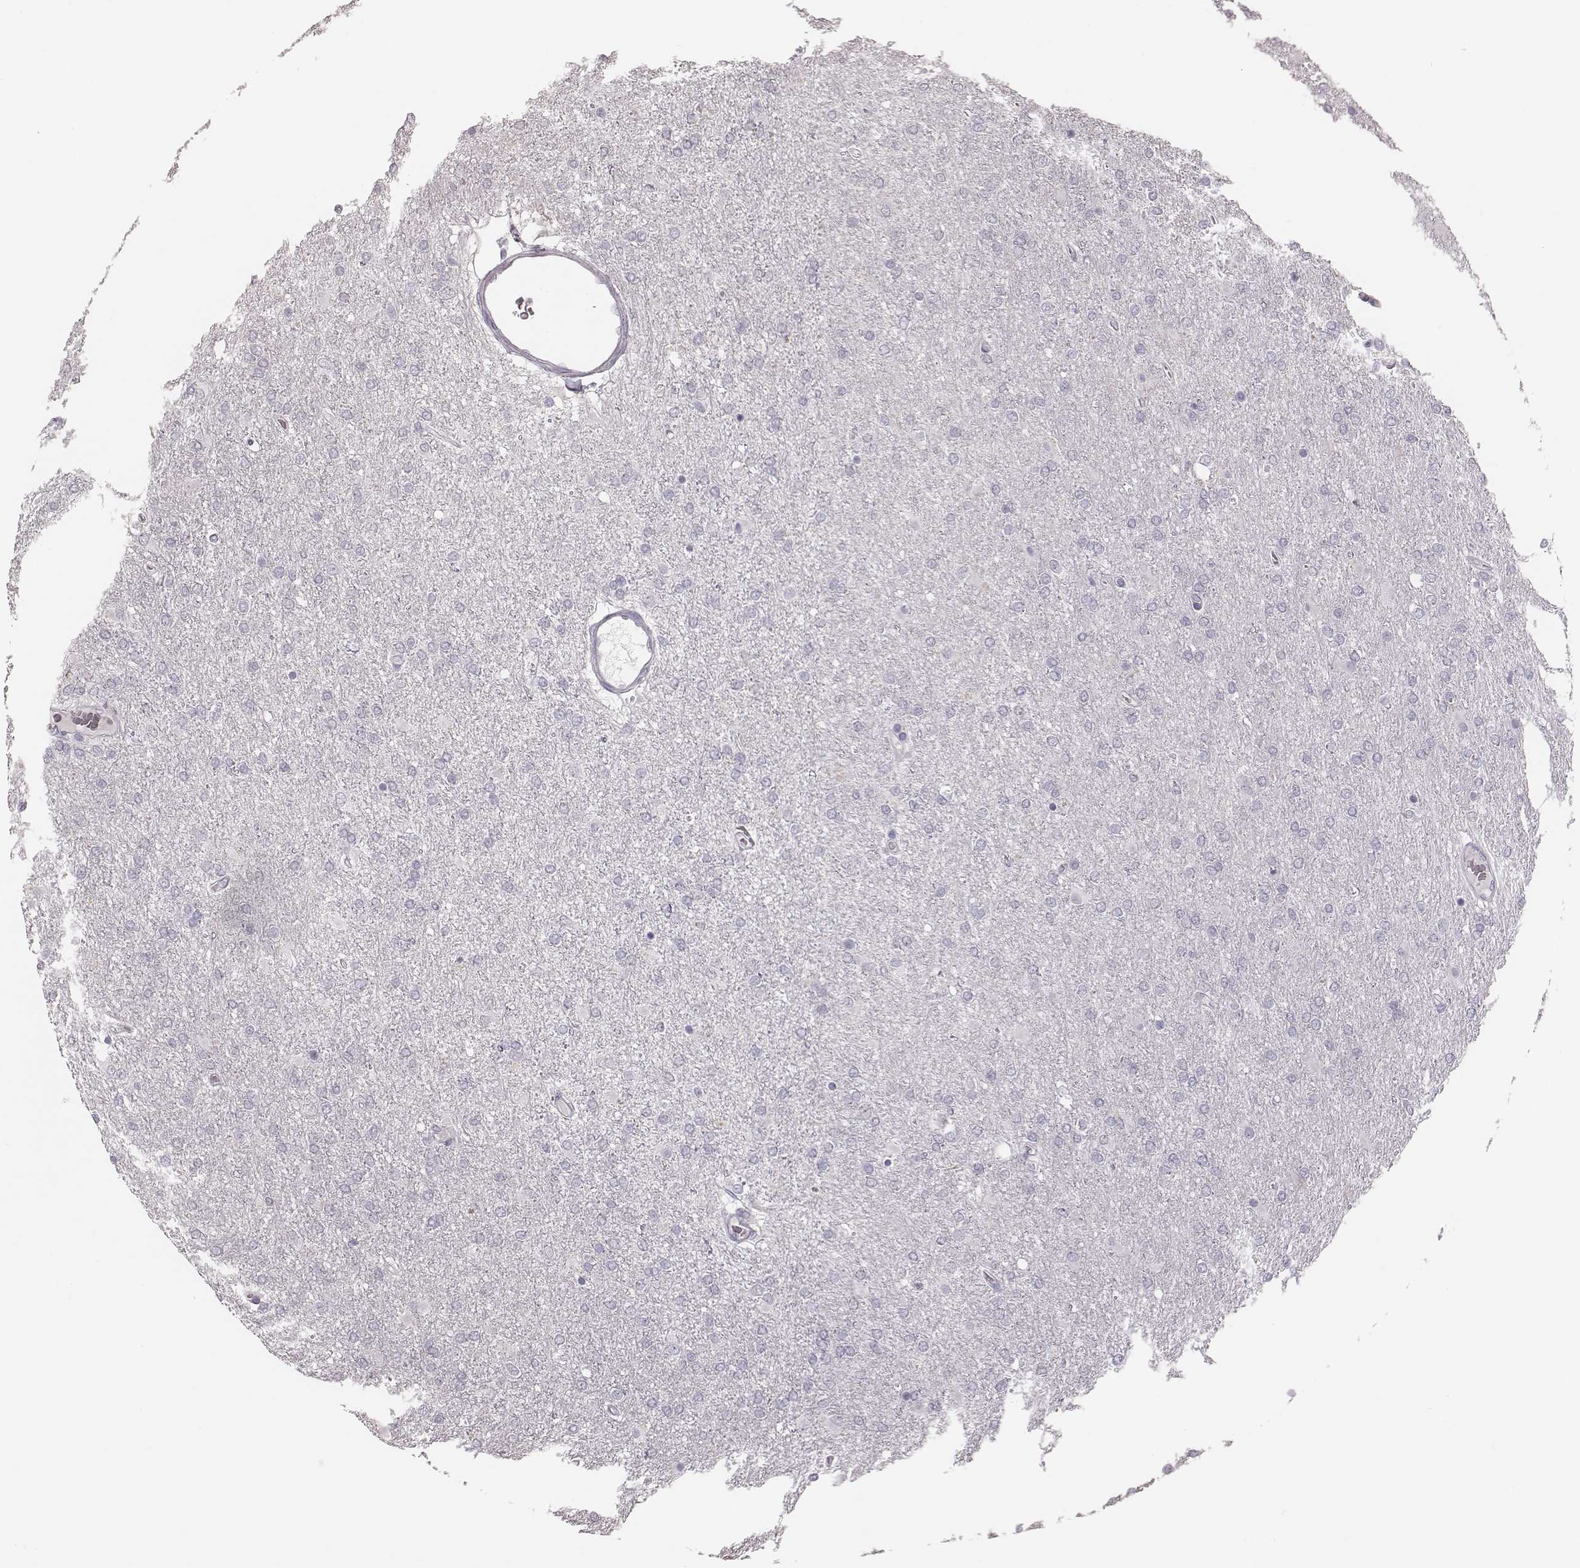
{"staining": {"intensity": "negative", "quantity": "none", "location": "none"}, "tissue": "glioma", "cell_type": "Tumor cells", "image_type": "cancer", "snomed": [{"axis": "morphology", "description": "Glioma, malignant, High grade"}, {"axis": "topography", "description": "Cerebral cortex"}], "caption": "An image of human malignant glioma (high-grade) is negative for staining in tumor cells.", "gene": "CSHL1", "patient": {"sex": "male", "age": 70}}